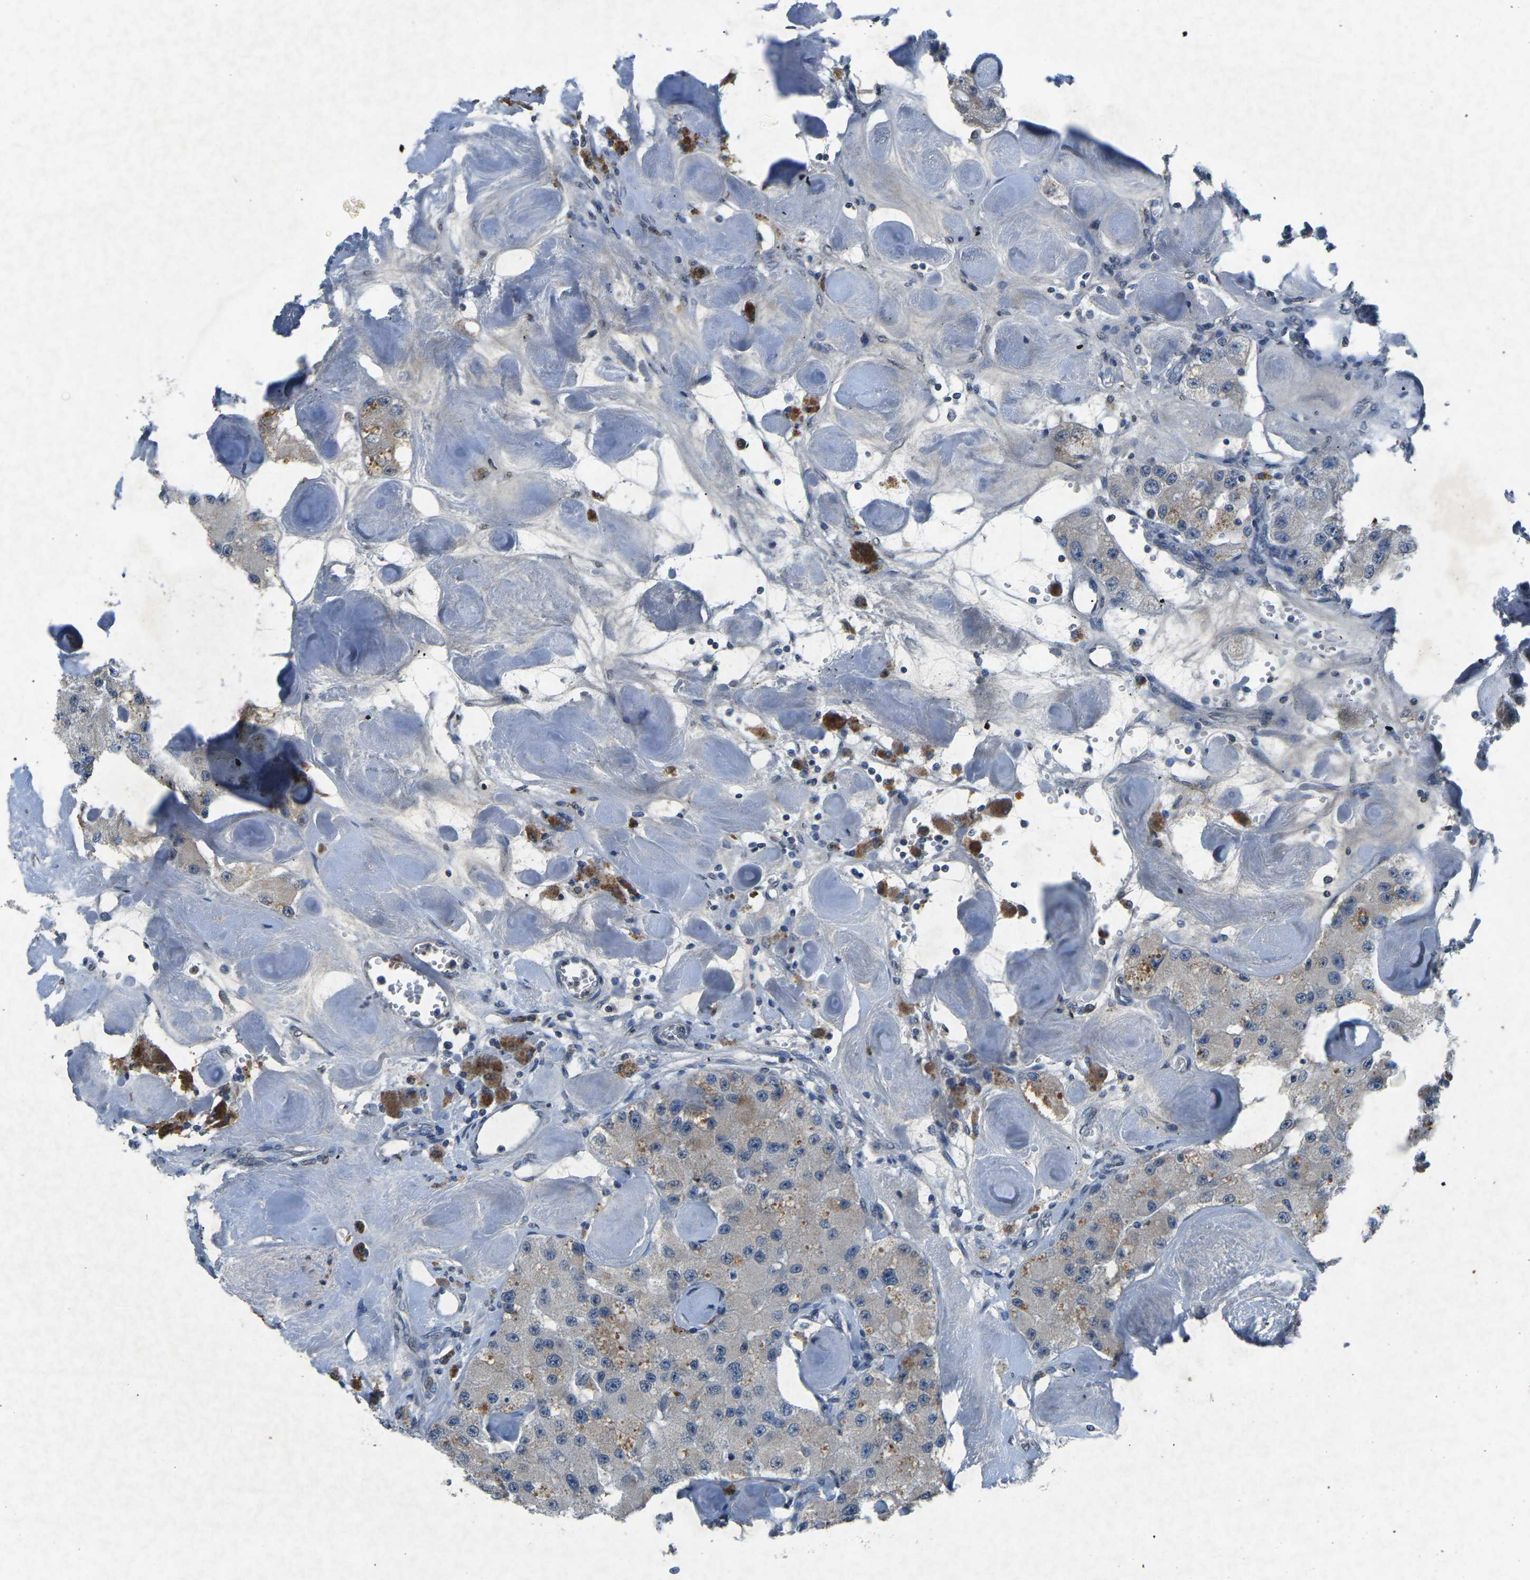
{"staining": {"intensity": "moderate", "quantity": "<25%", "location": "cytoplasmic/membranous"}, "tissue": "carcinoid", "cell_type": "Tumor cells", "image_type": "cancer", "snomed": [{"axis": "morphology", "description": "Carcinoid, malignant, NOS"}, {"axis": "topography", "description": "Pancreas"}], "caption": "Immunohistochemistry (IHC) image of neoplastic tissue: human malignant carcinoid stained using immunohistochemistry reveals low levels of moderate protein expression localized specifically in the cytoplasmic/membranous of tumor cells, appearing as a cytoplasmic/membranous brown color.", "gene": "PLG", "patient": {"sex": "male", "age": 41}}